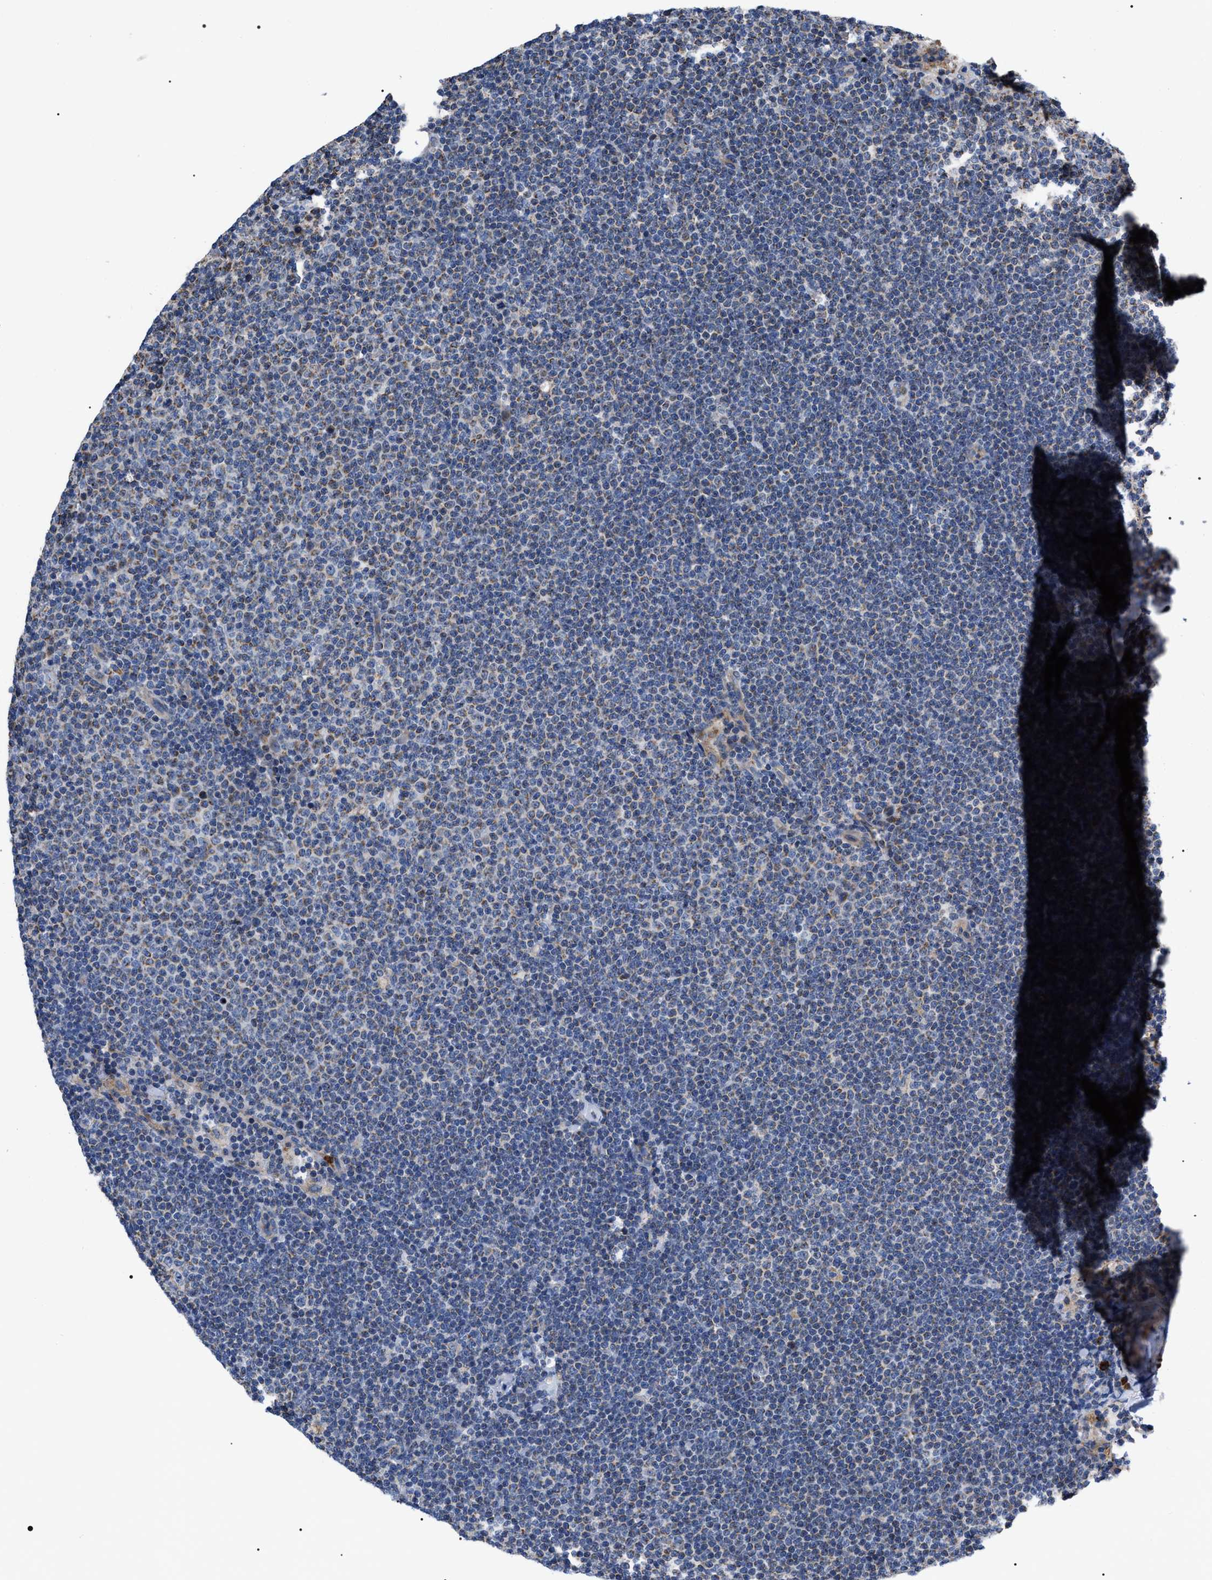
{"staining": {"intensity": "weak", "quantity": "<25%", "location": "cytoplasmic/membranous"}, "tissue": "lymphoma", "cell_type": "Tumor cells", "image_type": "cancer", "snomed": [{"axis": "morphology", "description": "Malignant lymphoma, non-Hodgkin's type, Low grade"}, {"axis": "topography", "description": "Lymph node"}], "caption": "The photomicrograph reveals no staining of tumor cells in lymphoma.", "gene": "MACC1", "patient": {"sex": "female", "age": 53}}